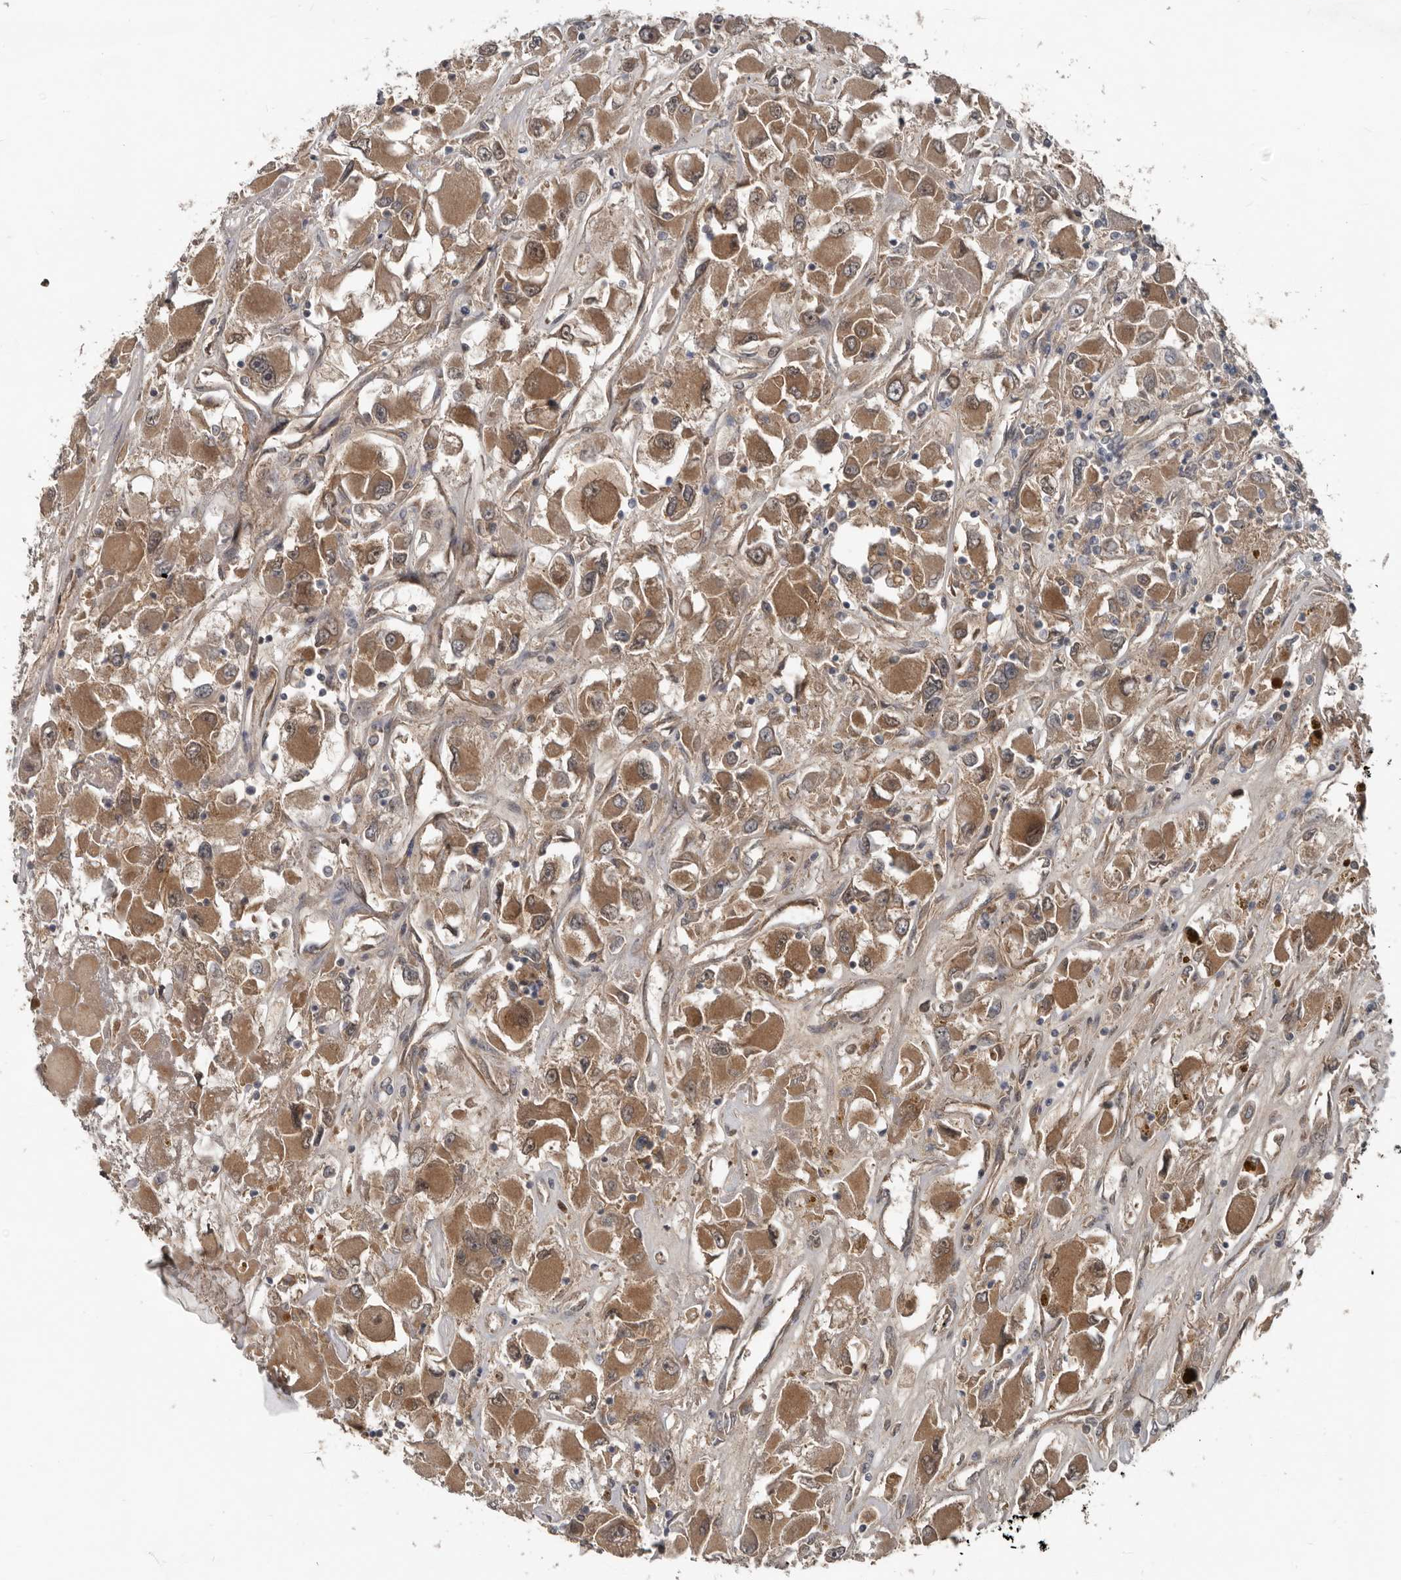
{"staining": {"intensity": "moderate", "quantity": ">75%", "location": "cytoplasmic/membranous"}, "tissue": "renal cancer", "cell_type": "Tumor cells", "image_type": "cancer", "snomed": [{"axis": "morphology", "description": "Adenocarcinoma, NOS"}, {"axis": "topography", "description": "Kidney"}], "caption": "This micrograph exhibits IHC staining of human adenocarcinoma (renal), with medium moderate cytoplasmic/membranous staining in about >75% of tumor cells.", "gene": "DNAJB4", "patient": {"sex": "female", "age": 52}}